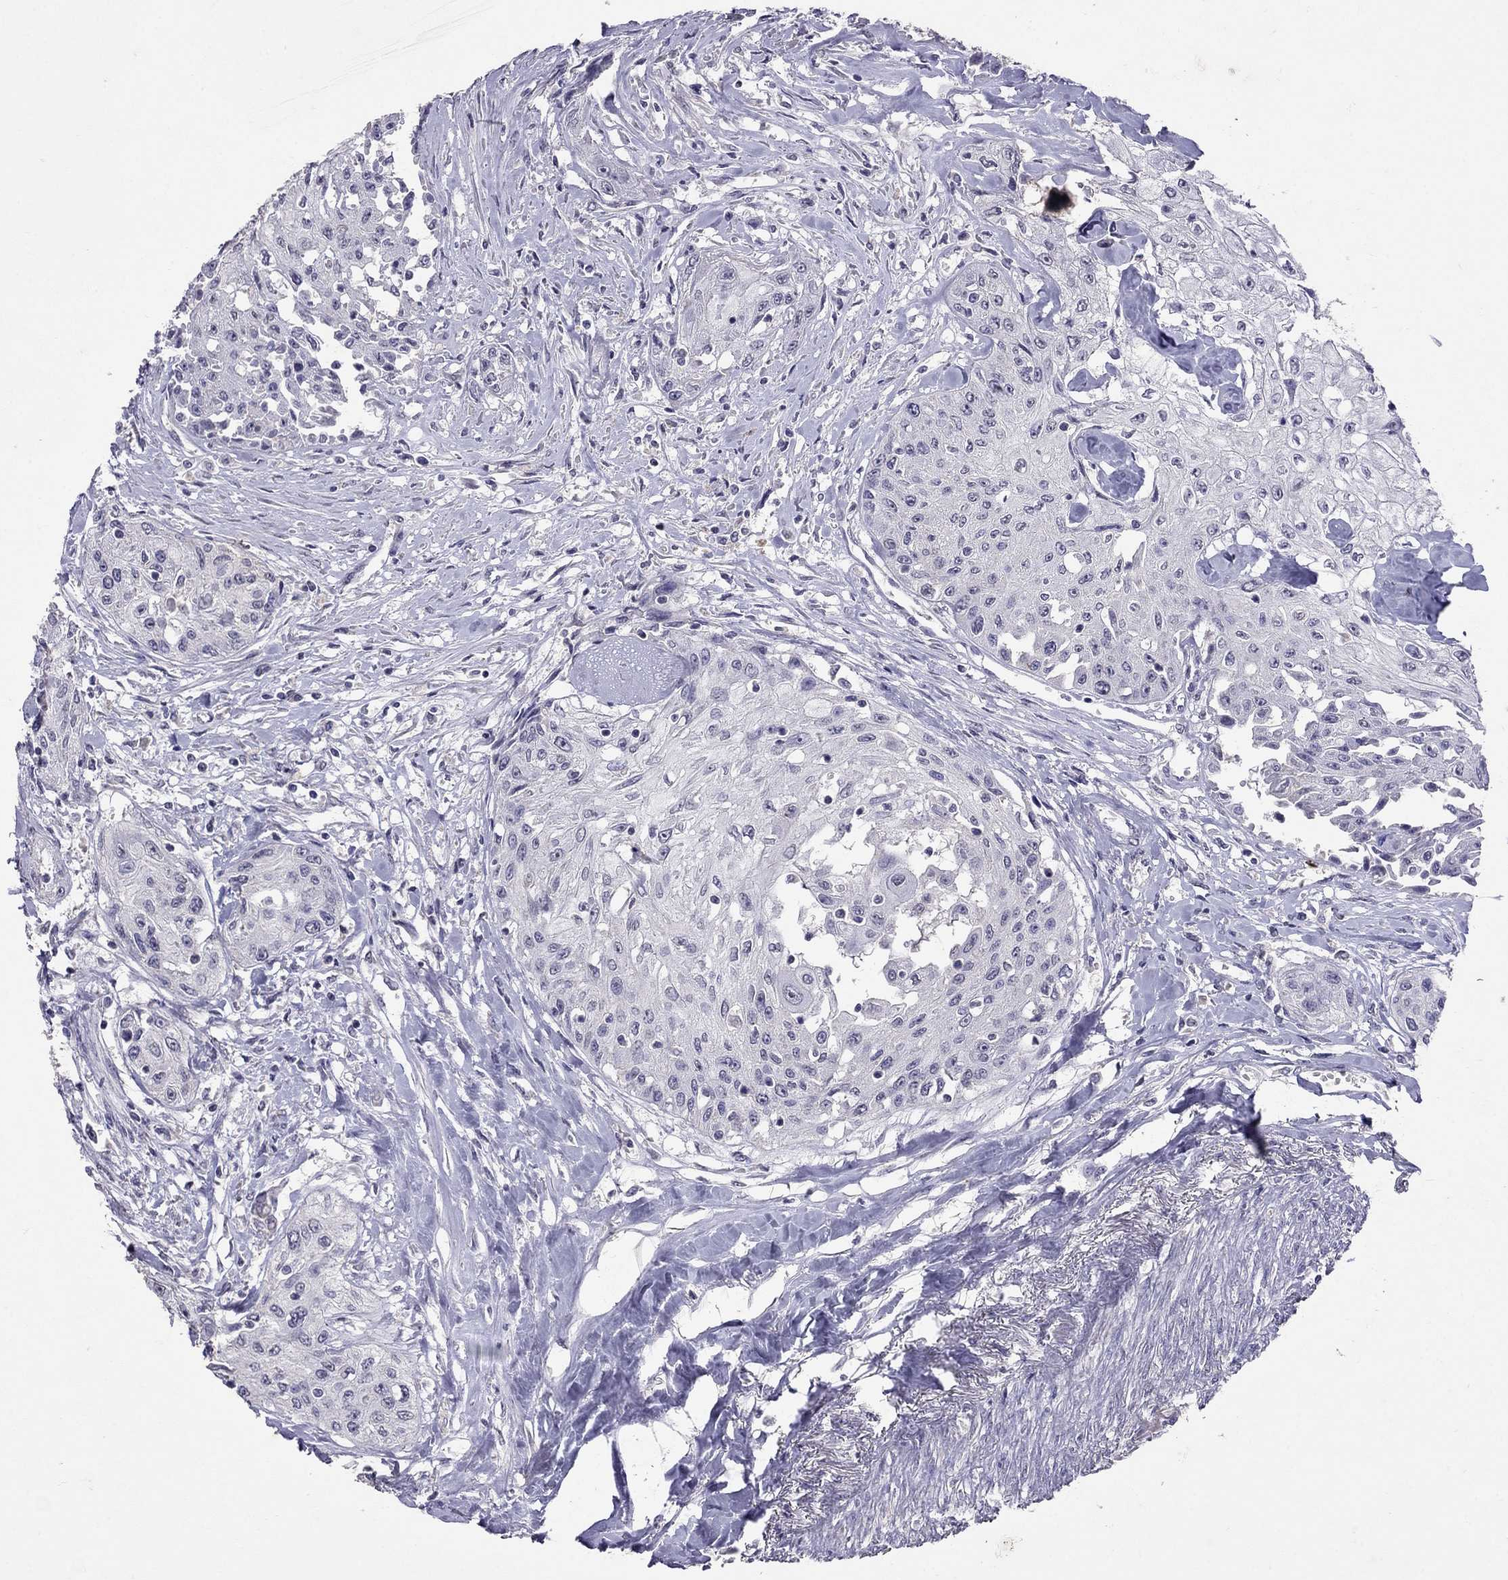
{"staining": {"intensity": "negative", "quantity": "none", "location": "none"}, "tissue": "head and neck cancer", "cell_type": "Tumor cells", "image_type": "cancer", "snomed": [{"axis": "morphology", "description": "Normal tissue, NOS"}, {"axis": "morphology", "description": "Squamous cell carcinoma, NOS"}, {"axis": "topography", "description": "Oral tissue"}, {"axis": "topography", "description": "Peripheral nerve tissue"}, {"axis": "topography", "description": "Head-Neck"}], "caption": "This is an IHC image of head and neck squamous cell carcinoma. There is no expression in tumor cells.", "gene": "FST", "patient": {"sex": "female", "age": 59}}